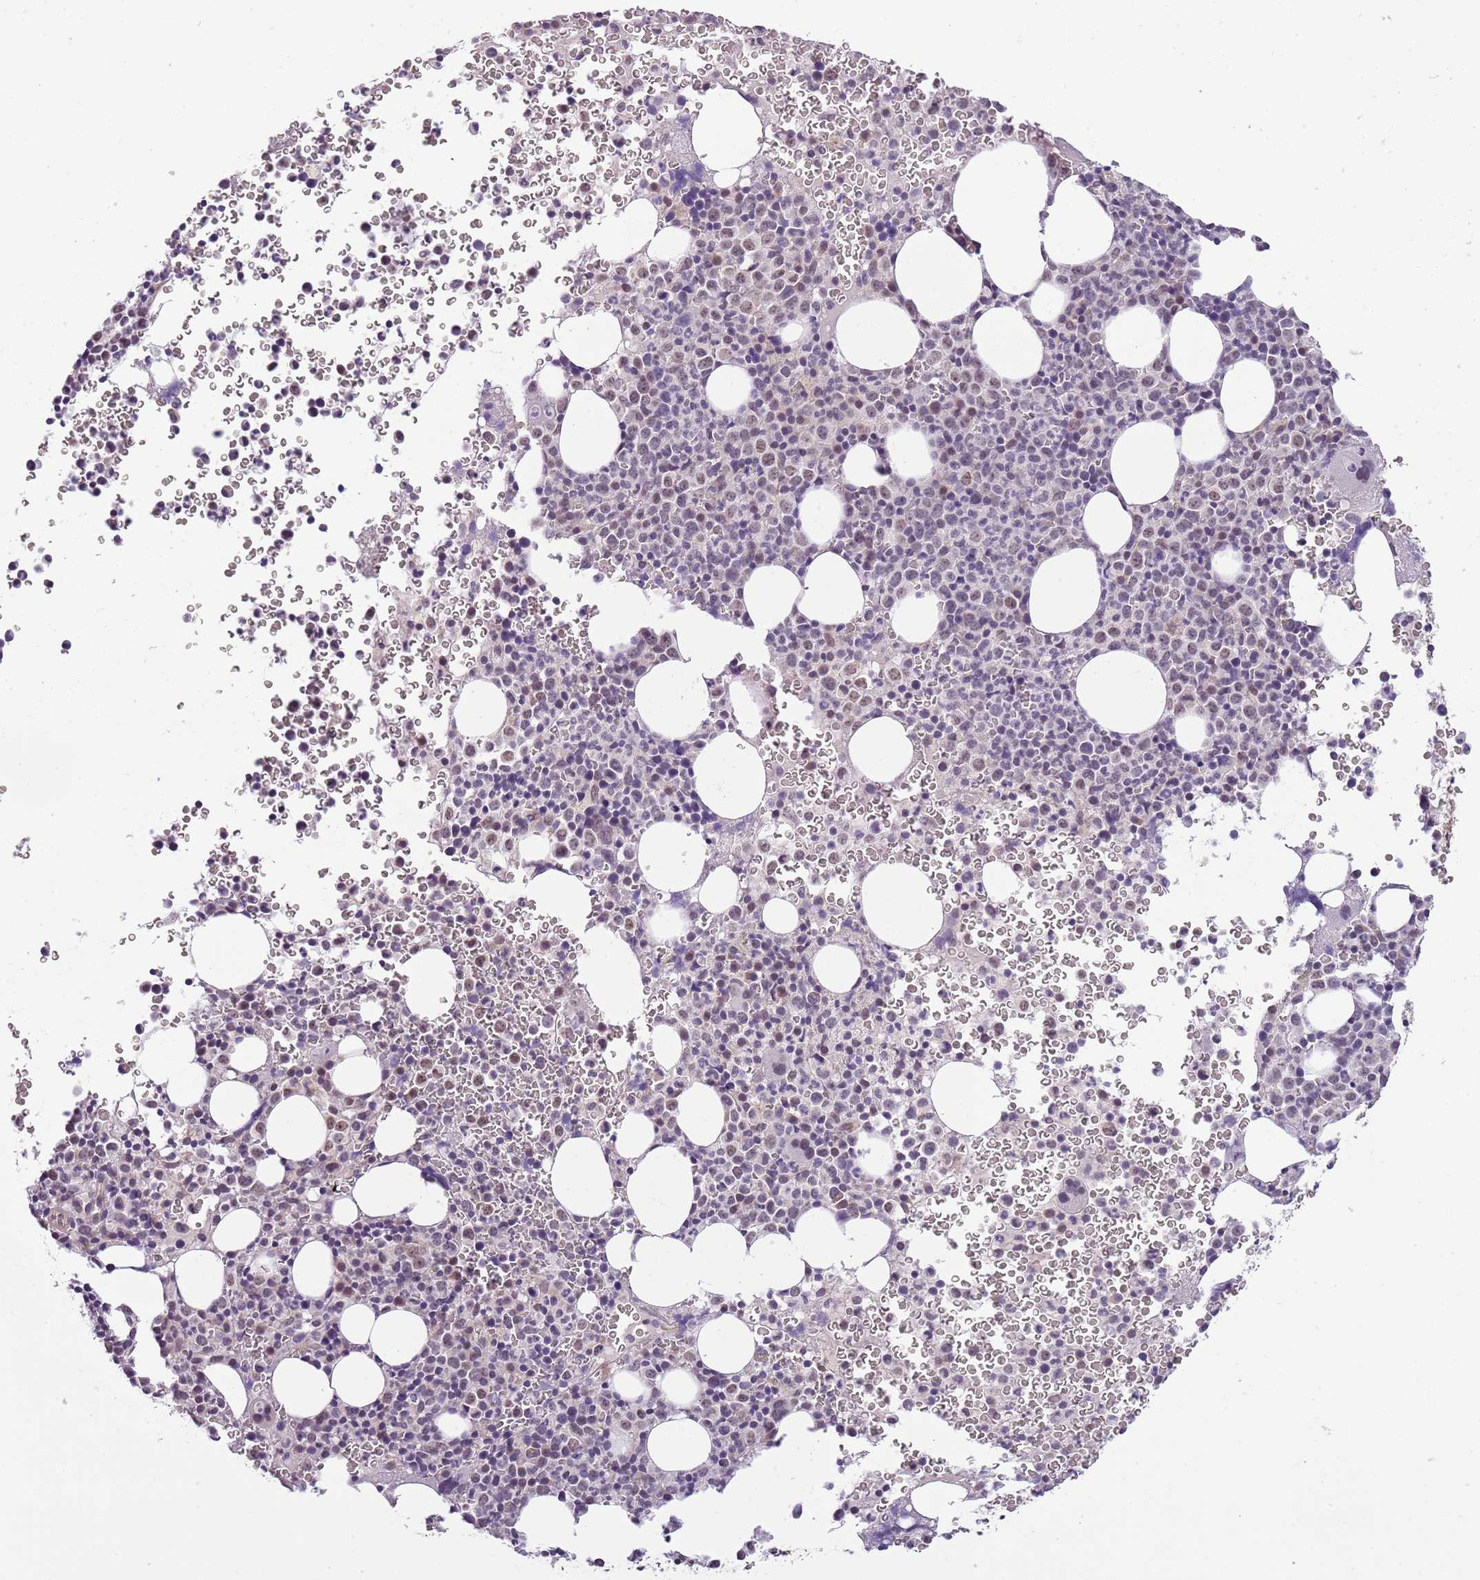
{"staining": {"intensity": "weak", "quantity": "<25%", "location": "nuclear"}, "tissue": "bone marrow", "cell_type": "Hematopoietic cells", "image_type": "normal", "snomed": [{"axis": "morphology", "description": "Normal tissue, NOS"}, {"axis": "topography", "description": "Bone marrow"}], "caption": "The image exhibits no significant positivity in hematopoietic cells of bone marrow. Nuclei are stained in blue.", "gene": "FAM120AOS", "patient": {"sex": "female", "age": 54}}